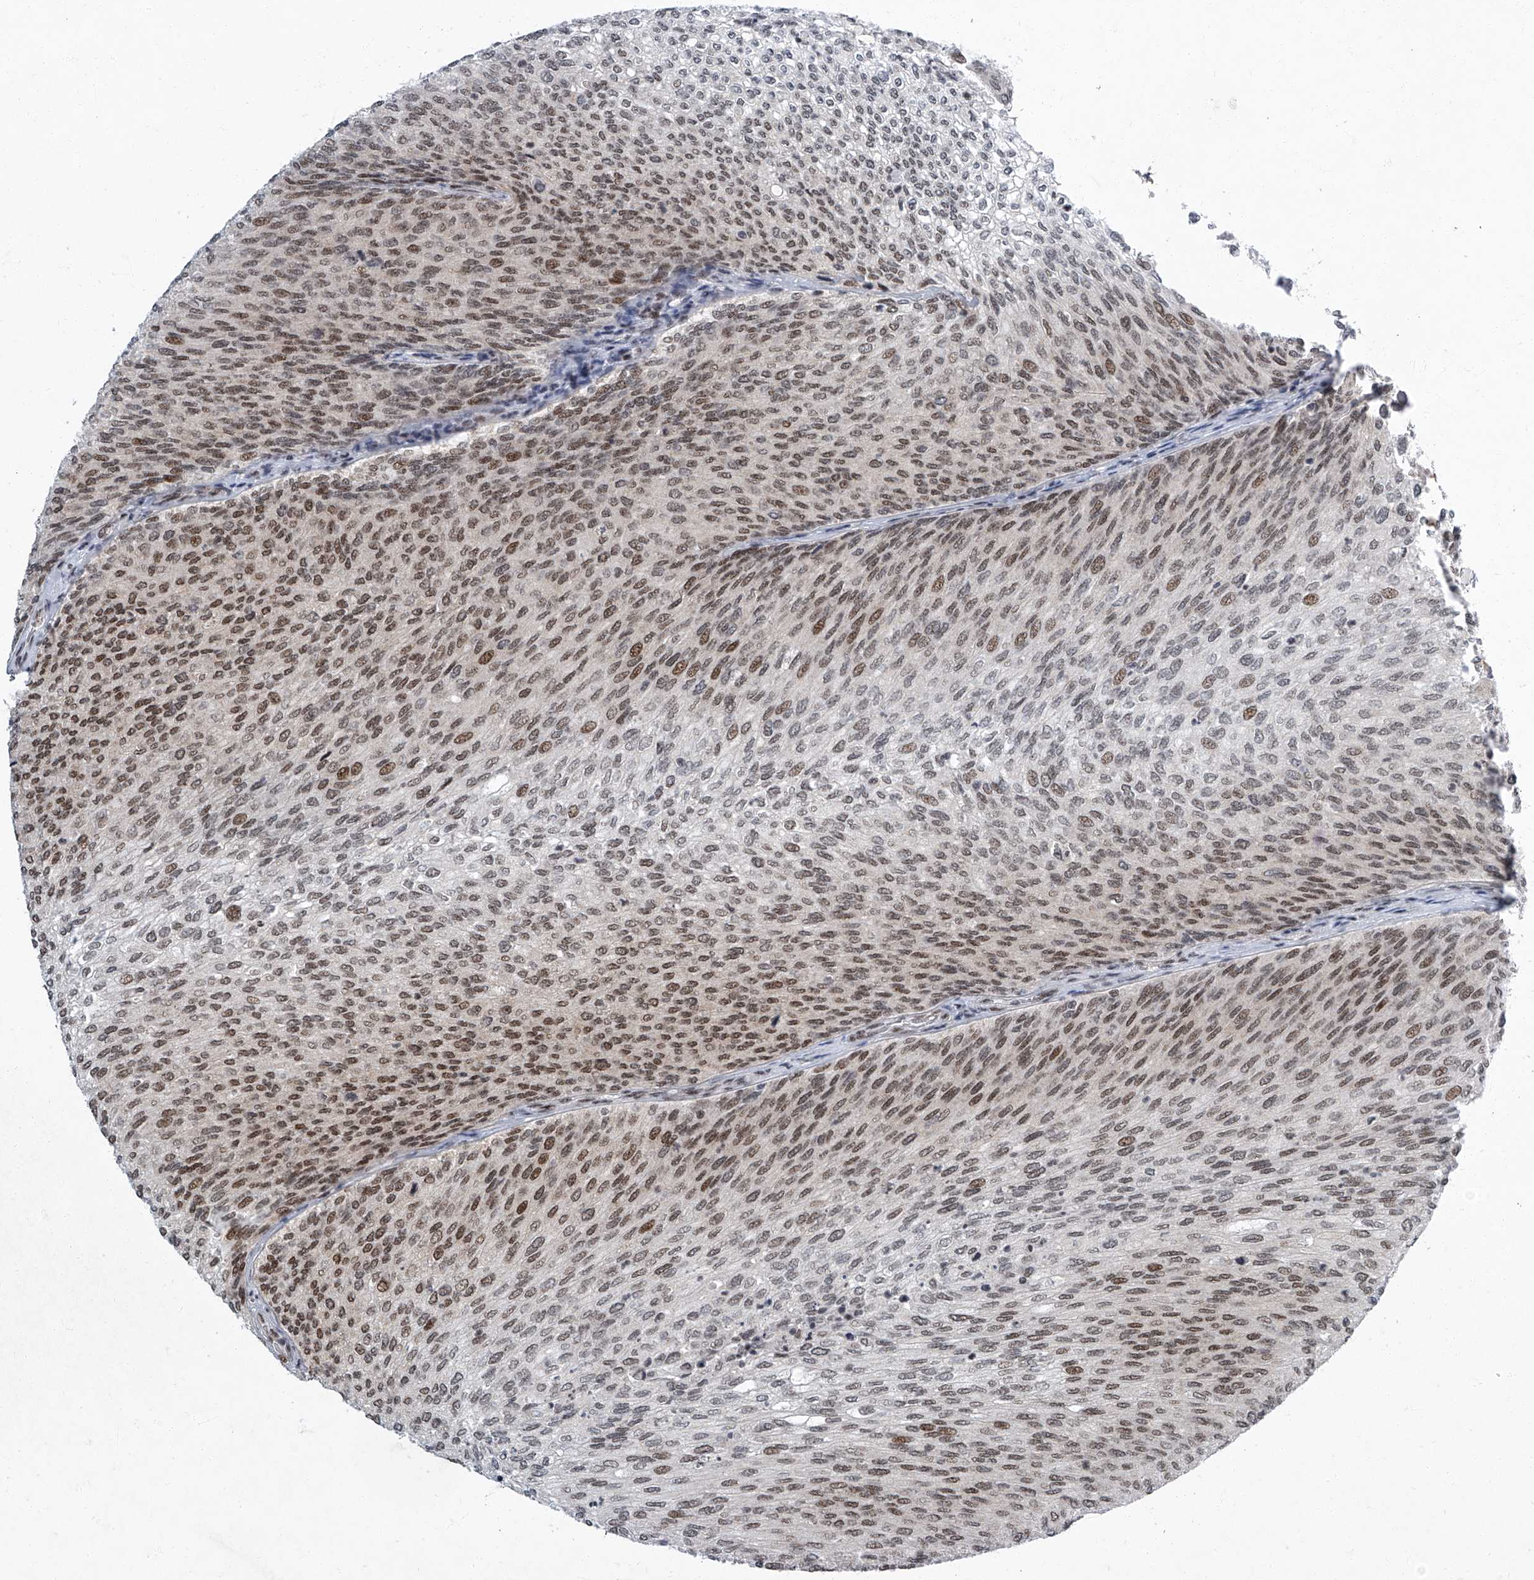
{"staining": {"intensity": "strong", "quantity": ">75%", "location": "nuclear"}, "tissue": "urothelial cancer", "cell_type": "Tumor cells", "image_type": "cancer", "snomed": [{"axis": "morphology", "description": "Urothelial carcinoma, Low grade"}, {"axis": "topography", "description": "Urinary bladder"}], "caption": "High-power microscopy captured an immunohistochemistry photomicrograph of urothelial cancer, revealing strong nuclear positivity in about >75% of tumor cells. The protein is shown in brown color, while the nuclei are stained blue.", "gene": "TFDP1", "patient": {"sex": "female", "age": 79}}